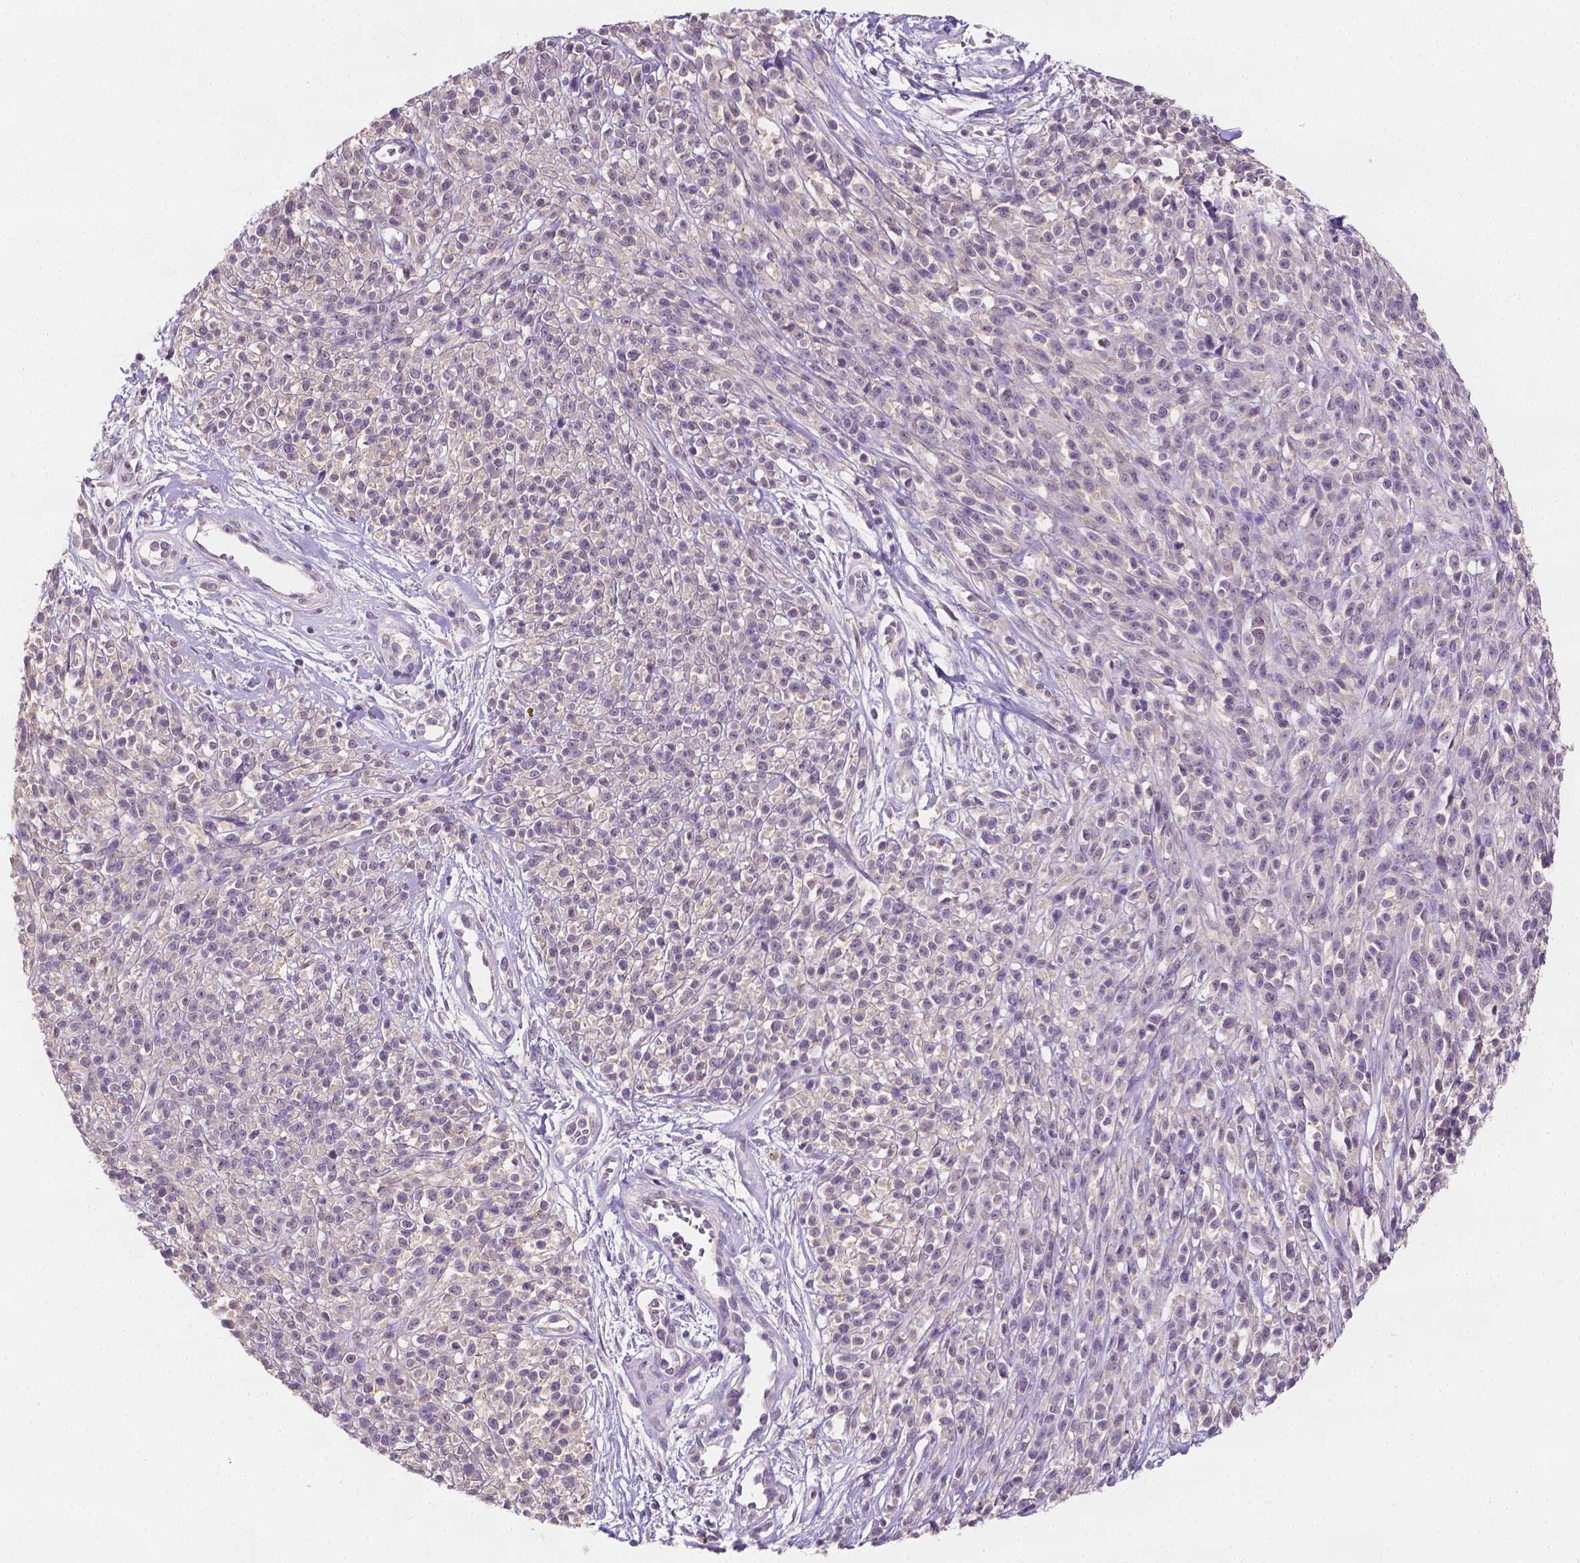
{"staining": {"intensity": "negative", "quantity": "none", "location": "none"}, "tissue": "melanoma", "cell_type": "Tumor cells", "image_type": "cancer", "snomed": [{"axis": "morphology", "description": "Malignant melanoma, NOS"}, {"axis": "topography", "description": "Skin"}, {"axis": "topography", "description": "Skin of trunk"}], "caption": "Tumor cells show no significant protein positivity in malignant melanoma. (Stains: DAB immunohistochemistry (IHC) with hematoxylin counter stain, Microscopy: brightfield microscopy at high magnification).", "gene": "FASN", "patient": {"sex": "male", "age": 74}}